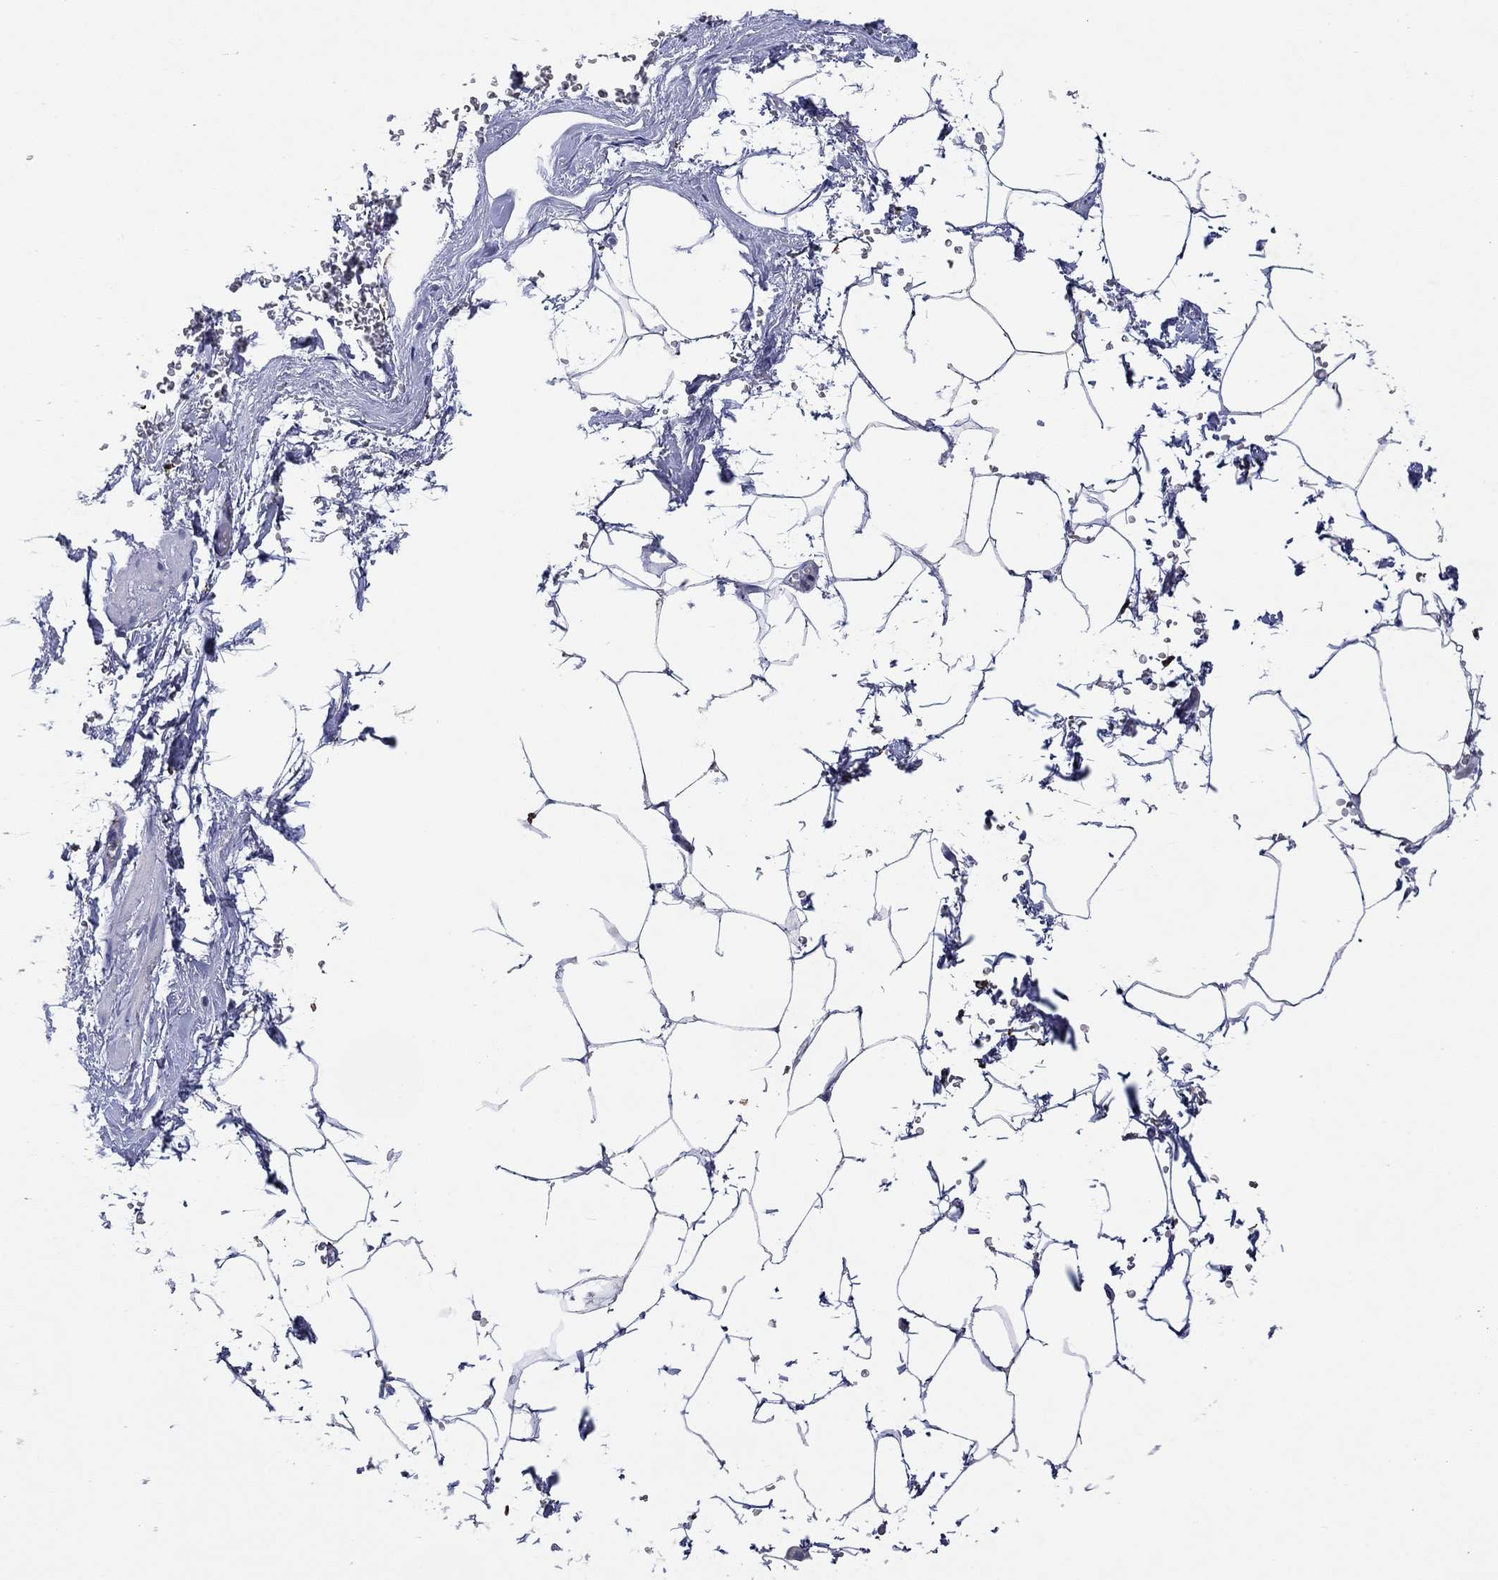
{"staining": {"intensity": "negative", "quantity": "none", "location": "none"}, "tissue": "adipose tissue", "cell_type": "Adipocytes", "image_type": "normal", "snomed": [{"axis": "morphology", "description": "Normal tissue, NOS"}, {"axis": "topography", "description": "Soft tissue"}, {"axis": "topography", "description": "Adipose tissue"}, {"axis": "topography", "description": "Vascular tissue"}, {"axis": "topography", "description": "Peripheral nerve tissue"}], "caption": "An IHC micrograph of normal adipose tissue is shown. There is no staining in adipocytes of adipose tissue.", "gene": "HDC", "patient": {"sex": "male", "age": 68}}